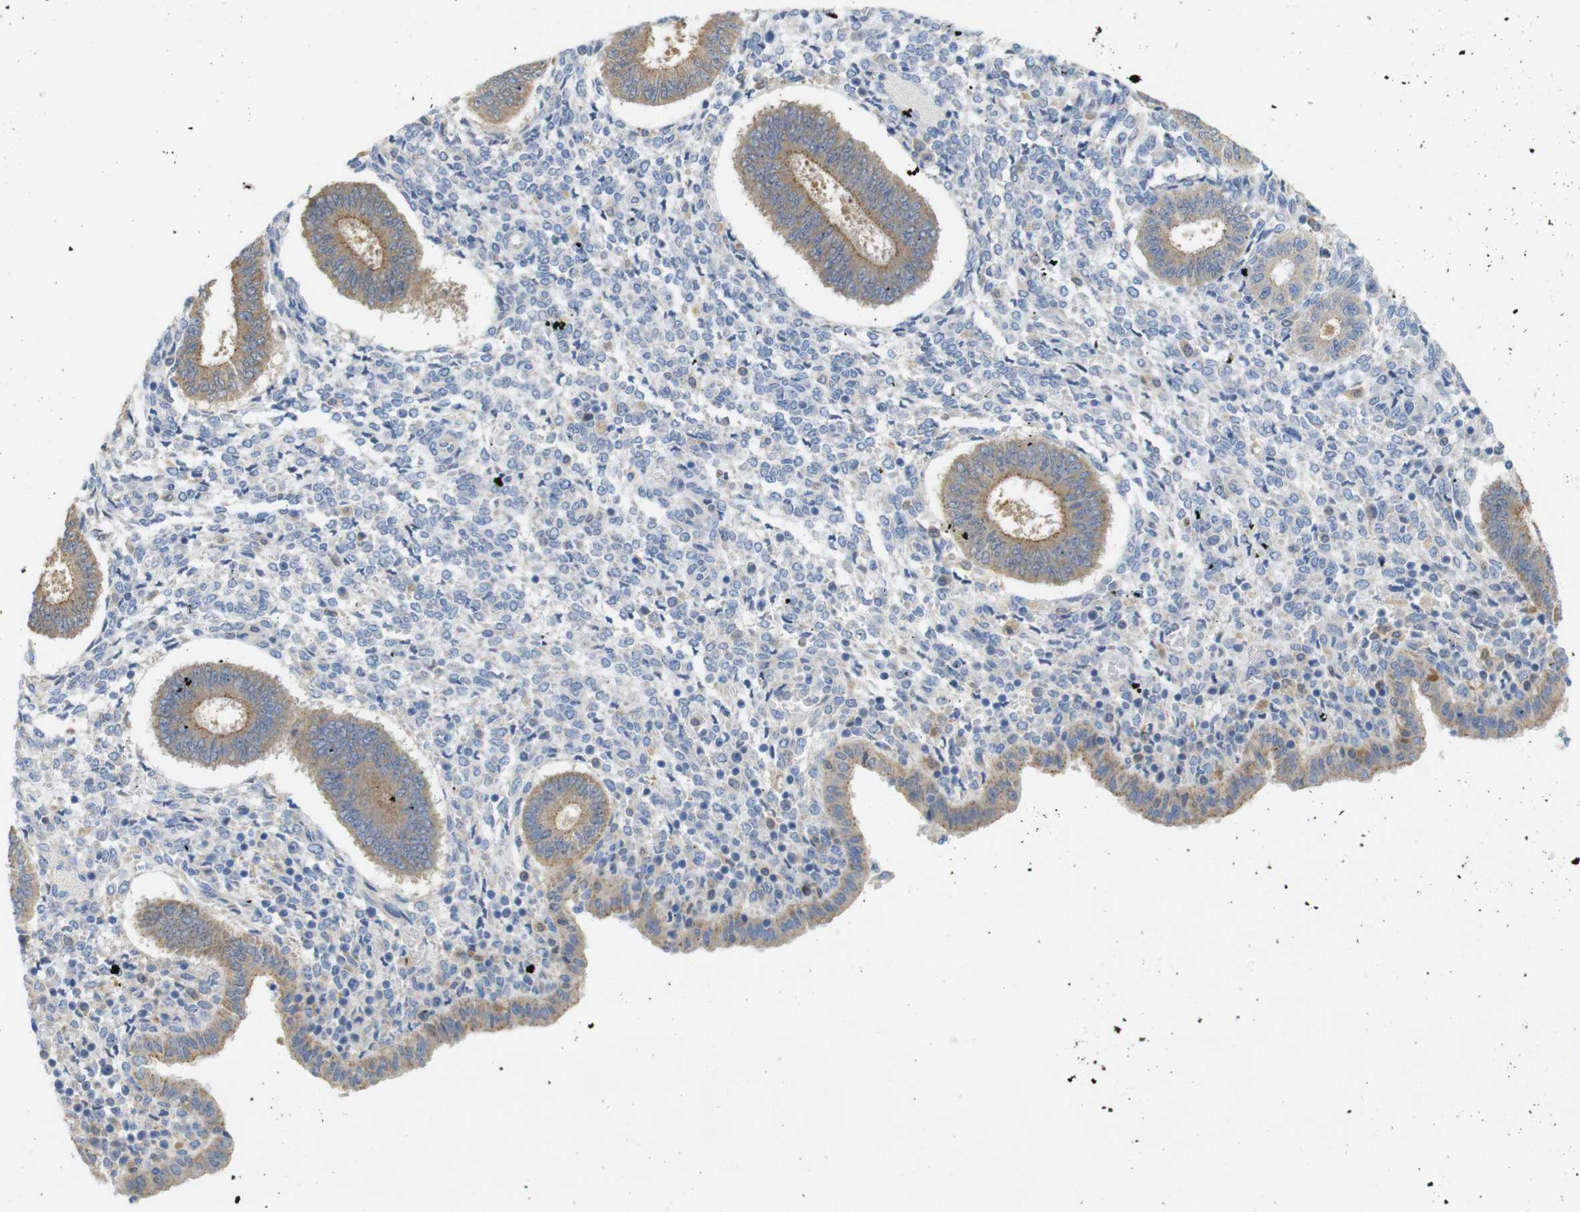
{"staining": {"intensity": "negative", "quantity": "none", "location": "none"}, "tissue": "endometrium", "cell_type": "Cells in endometrial stroma", "image_type": "normal", "snomed": [{"axis": "morphology", "description": "Normal tissue, NOS"}, {"axis": "topography", "description": "Endometrium"}], "caption": "Immunohistochemistry (IHC) of benign endometrium exhibits no expression in cells in endometrial stroma. Nuclei are stained in blue.", "gene": "NEBL", "patient": {"sex": "female", "age": 35}}